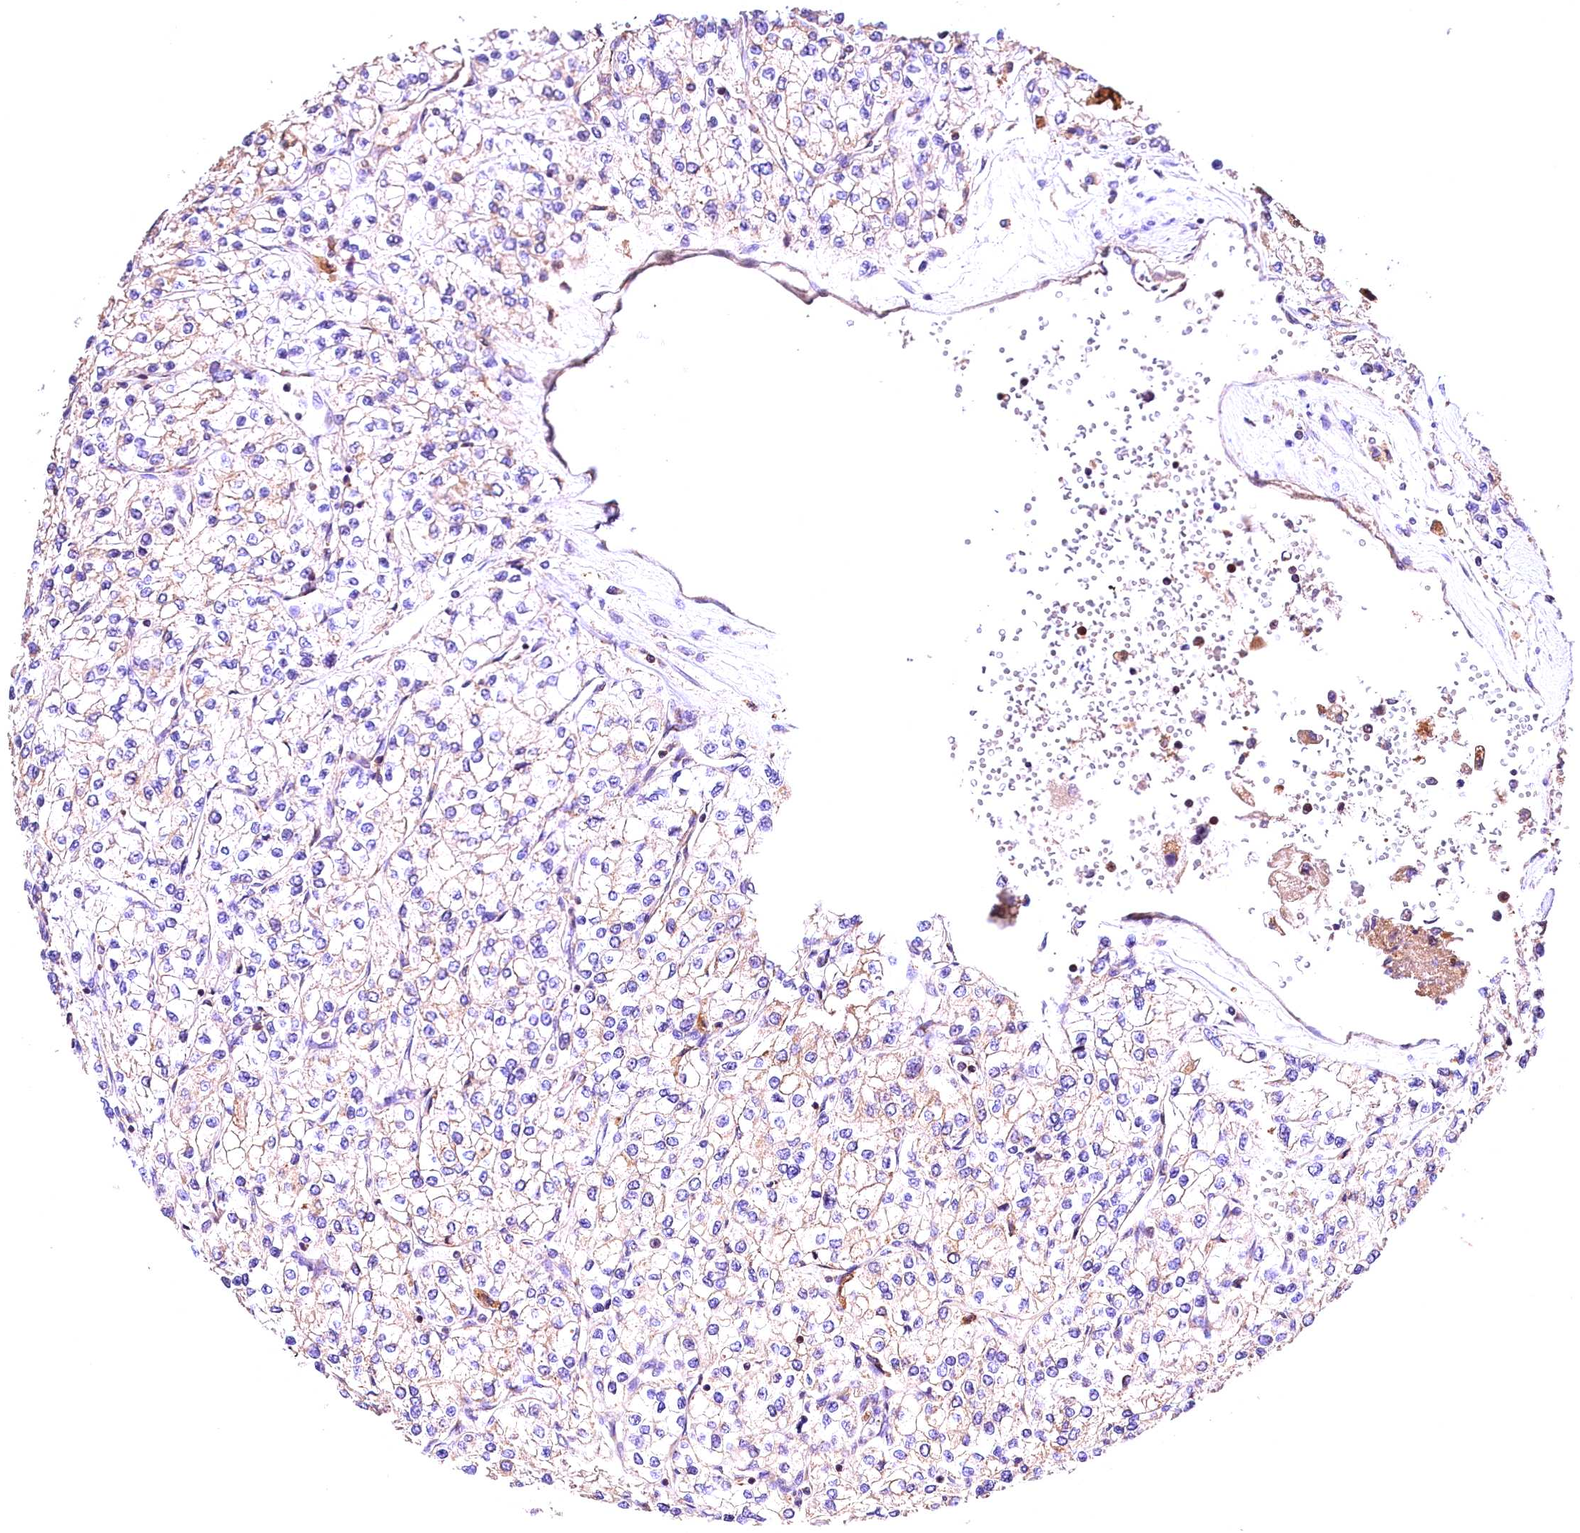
{"staining": {"intensity": "negative", "quantity": "none", "location": "none"}, "tissue": "renal cancer", "cell_type": "Tumor cells", "image_type": "cancer", "snomed": [{"axis": "morphology", "description": "Adenocarcinoma, NOS"}, {"axis": "topography", "description": "Kidney"}], "caption": "Immunohistochemistry histopathology image of renal cancer stained for a protein (brown), which displays no expression in tumor cells.", "gene": "KPTN", "patient": {"sex": "male", "age": 80}}